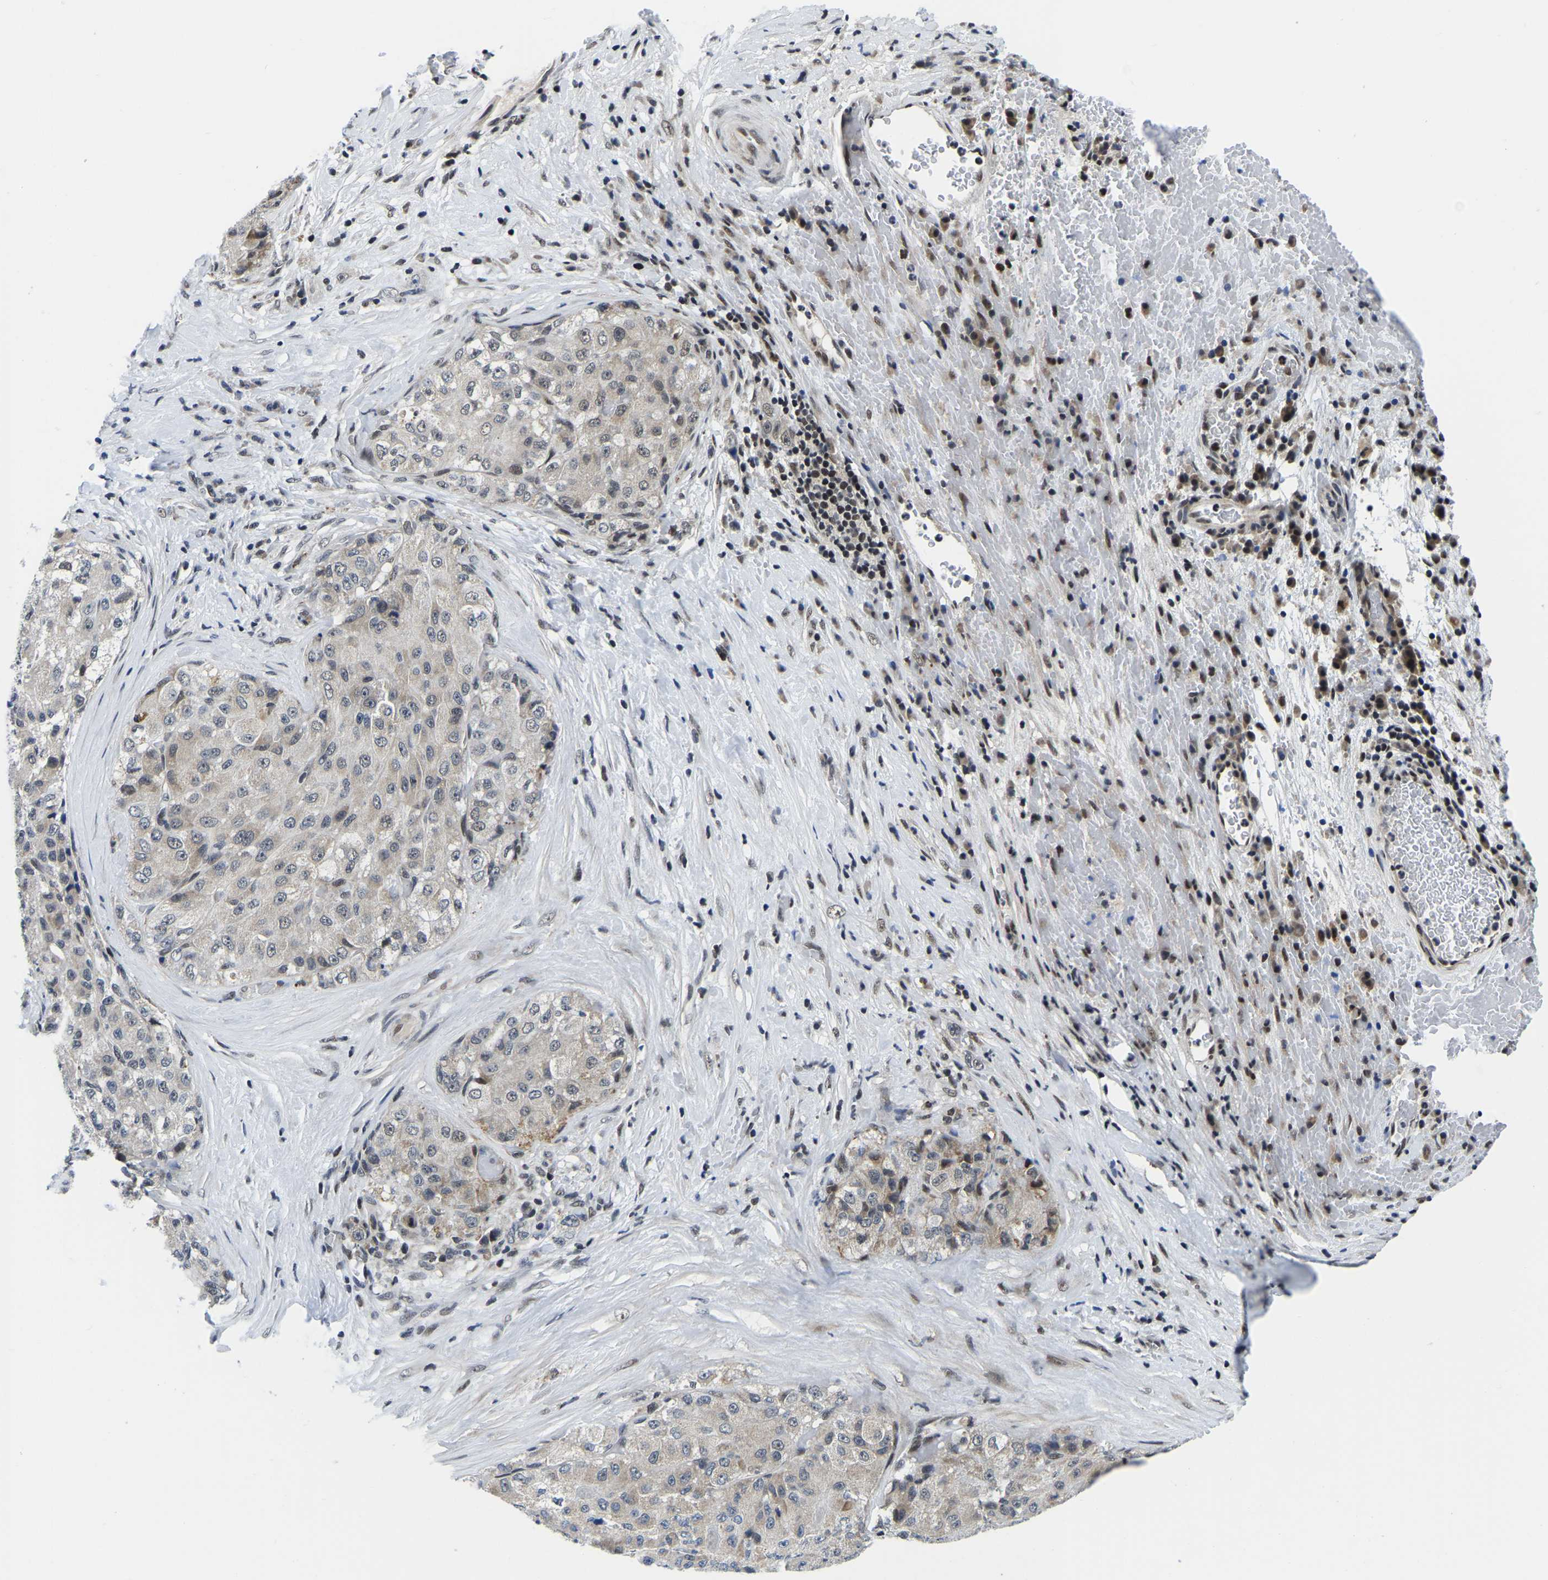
{"staining": {"intensity": "weak", "quantity": "<25%", "location": "cytoplasmic/membranous,nuclear"}, "tissue": "liver cancer", "cell_type": "Tumor cells", "image_type": "cancer", "snomed": [{"axis": "morphology", "description": "Carcinoma, Hepatocellular, NOS"}, {"axis": "topography", "description": "Liver"}], "caption": "The immunohistochemistry micrograph has no significant staining in tumor cells of liver hepatocellular carcinoma tissue.", "gene": "POLDIP3", "patient": {"sex": "male", "age": 80}}